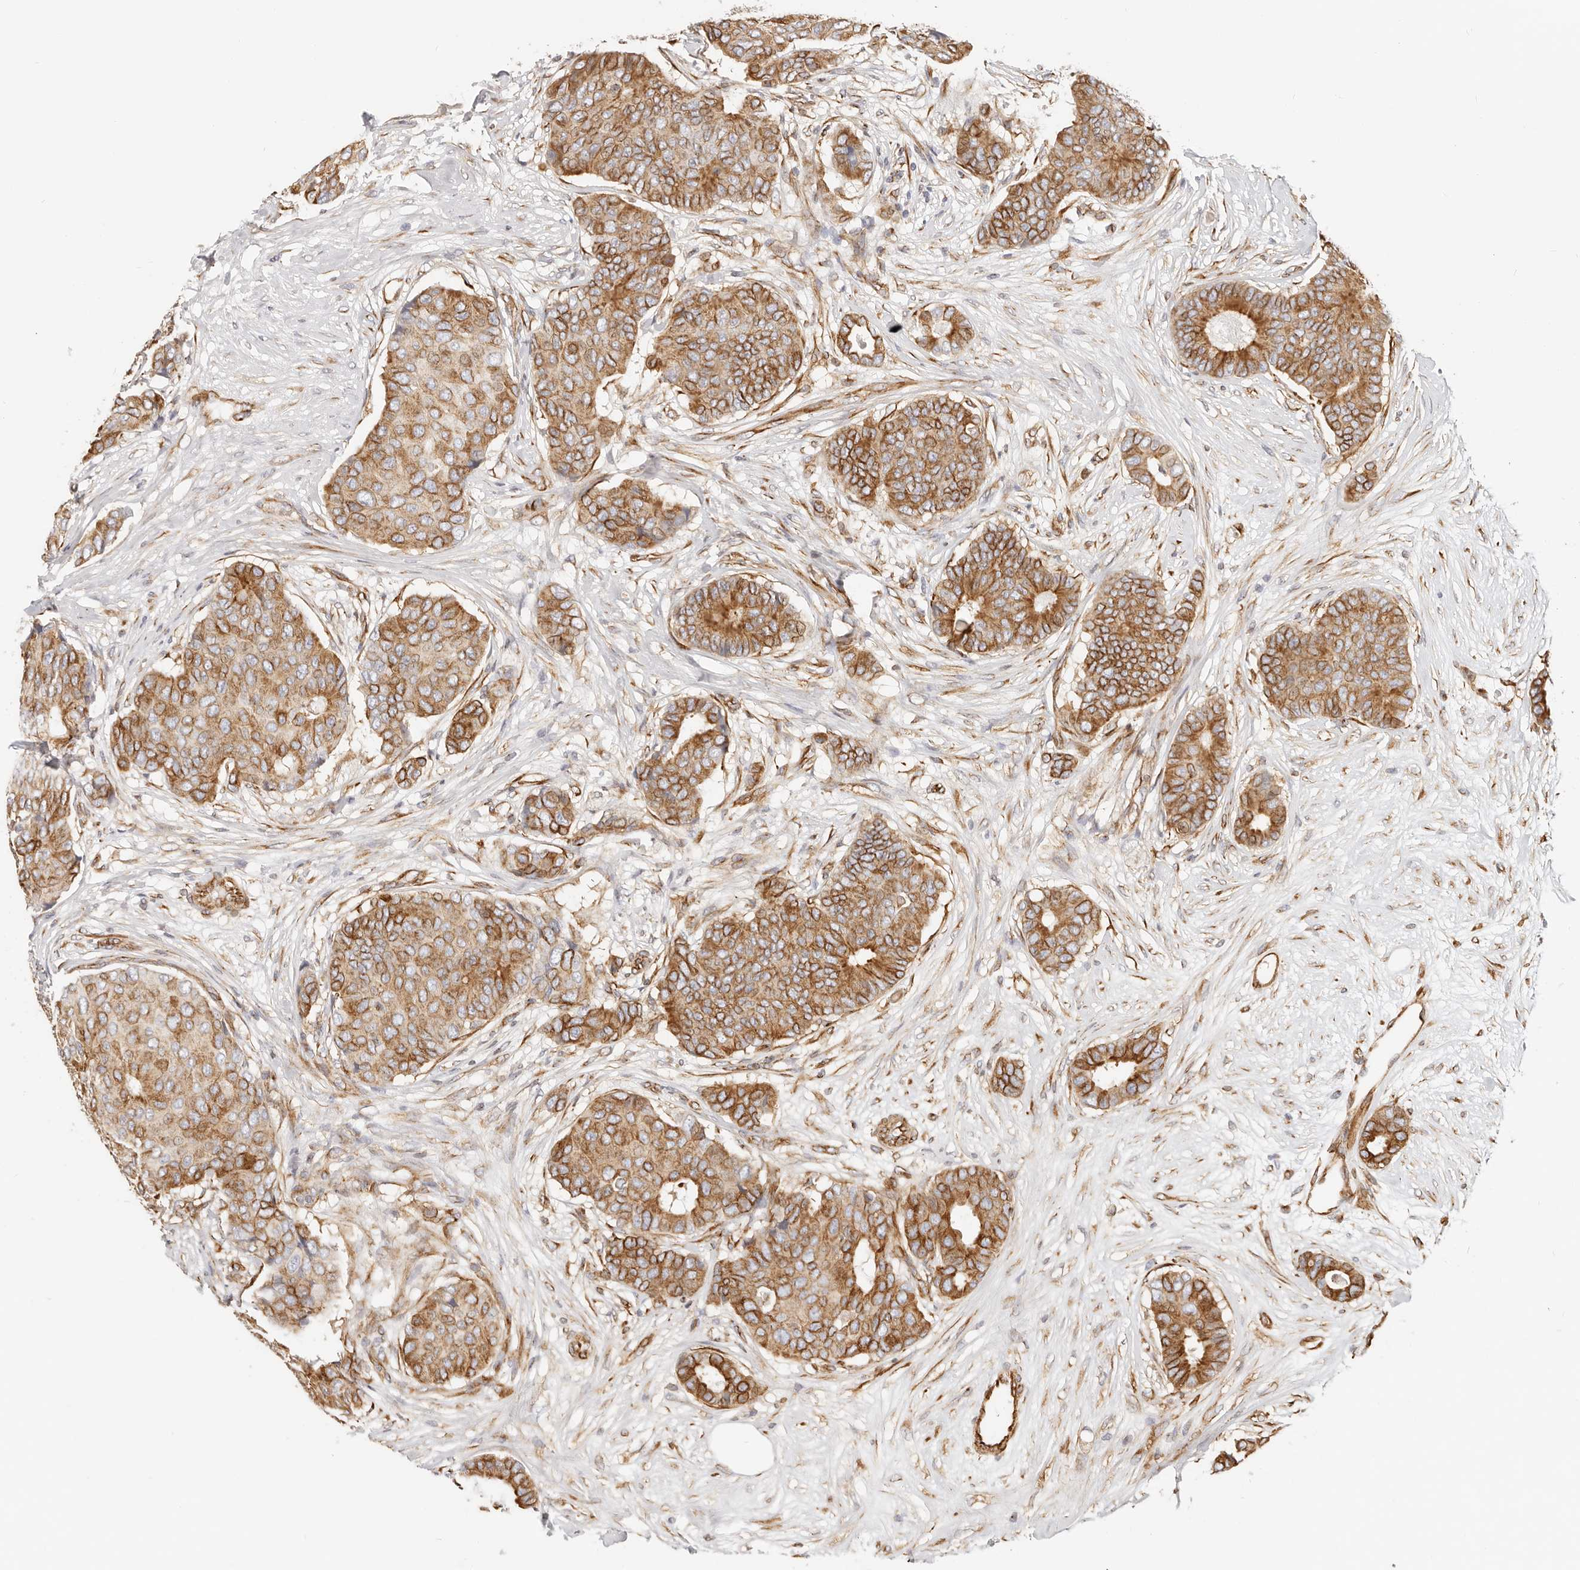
{"staining": {"intensity": "strong", "quantity": "25%-75%", "location": "cytoplasmic/membranous"}, "tissue": "breast cancer", "cell_type": "Tumor cells", "image_type": "cancer", "snomed": [{"axis": "morphology", "description": "Duct carcinoma"}, {"axis": "topography", "description": "Breast"}], "caption": "Invasive ductal carcinoma (breast) tissue exhibits strong cytoplasmic/membranous staining in about 25%-75% of tumor cells The staining was performed using DAB (3,3'-diaminobenzidine), with brown indicating positive protein expression. Nuclei are stained blue with hematoxylin.", "gene": "DTNBP1", "patient": {"sex": "female", "age": 75}}